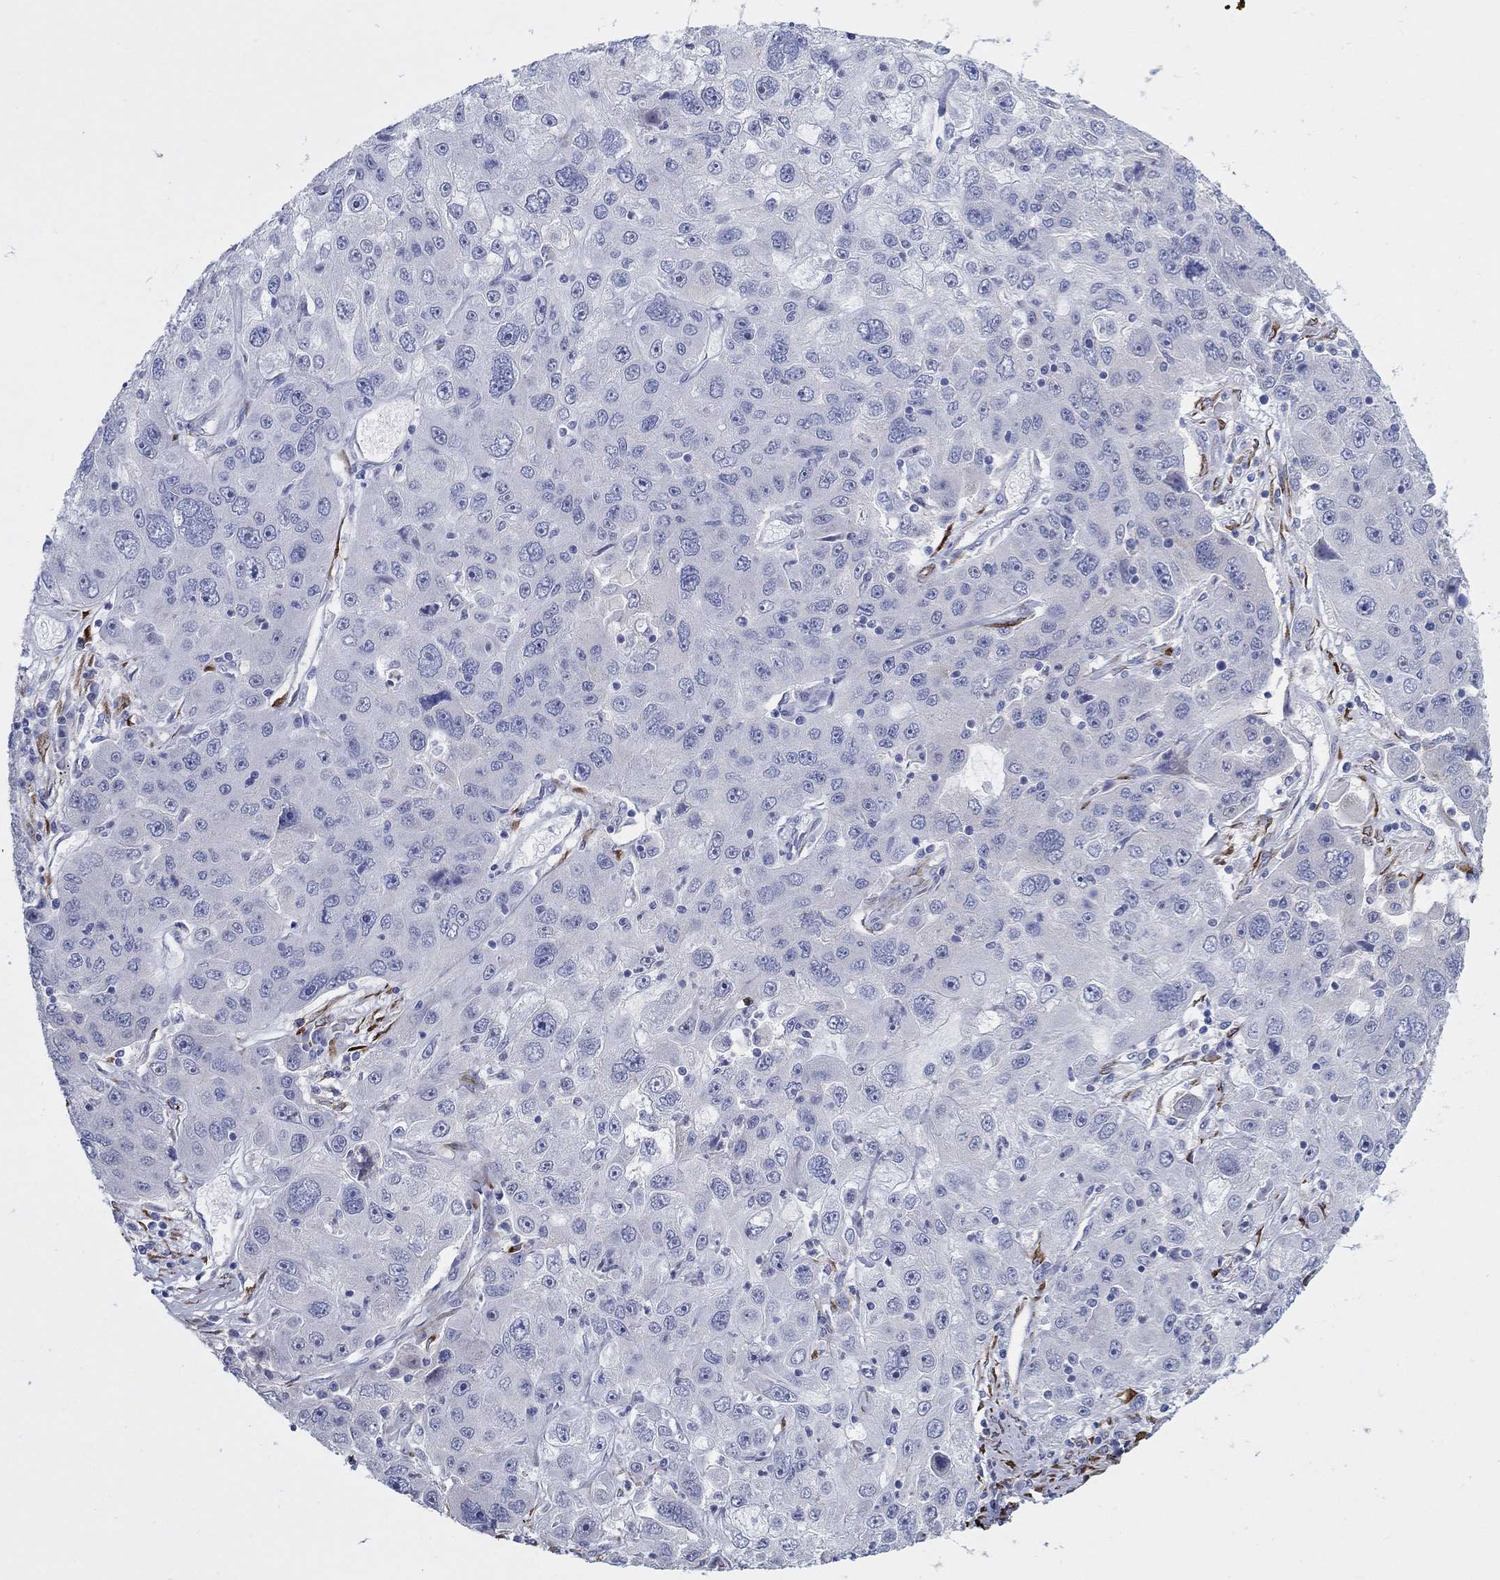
{"staining": {"intensity": "negative", "quantity": "none", "location": "none"}, "tissue": "stomach cancer", "cell_type": "Tumor cells", "image_type": "cancer", "snomed": [{"axis": "morphology", "description": "Adenocarcinoma, NOS"}, {"axis": "topography", "description": "Stomach"}], "caption": "Immunohistochemical staining of human adenocarcinoma (stomach) exhibits no significant staining in tumor cells. (Stains: DAB (3,3'-diaminobenzidine) immunohistochemistry (IHC) with hematoxylin counter stain, Microscopy: brightfield microscopy at high magnification).", "gene": "REEP2", "patient": {"sex": "male", "age": 56}}